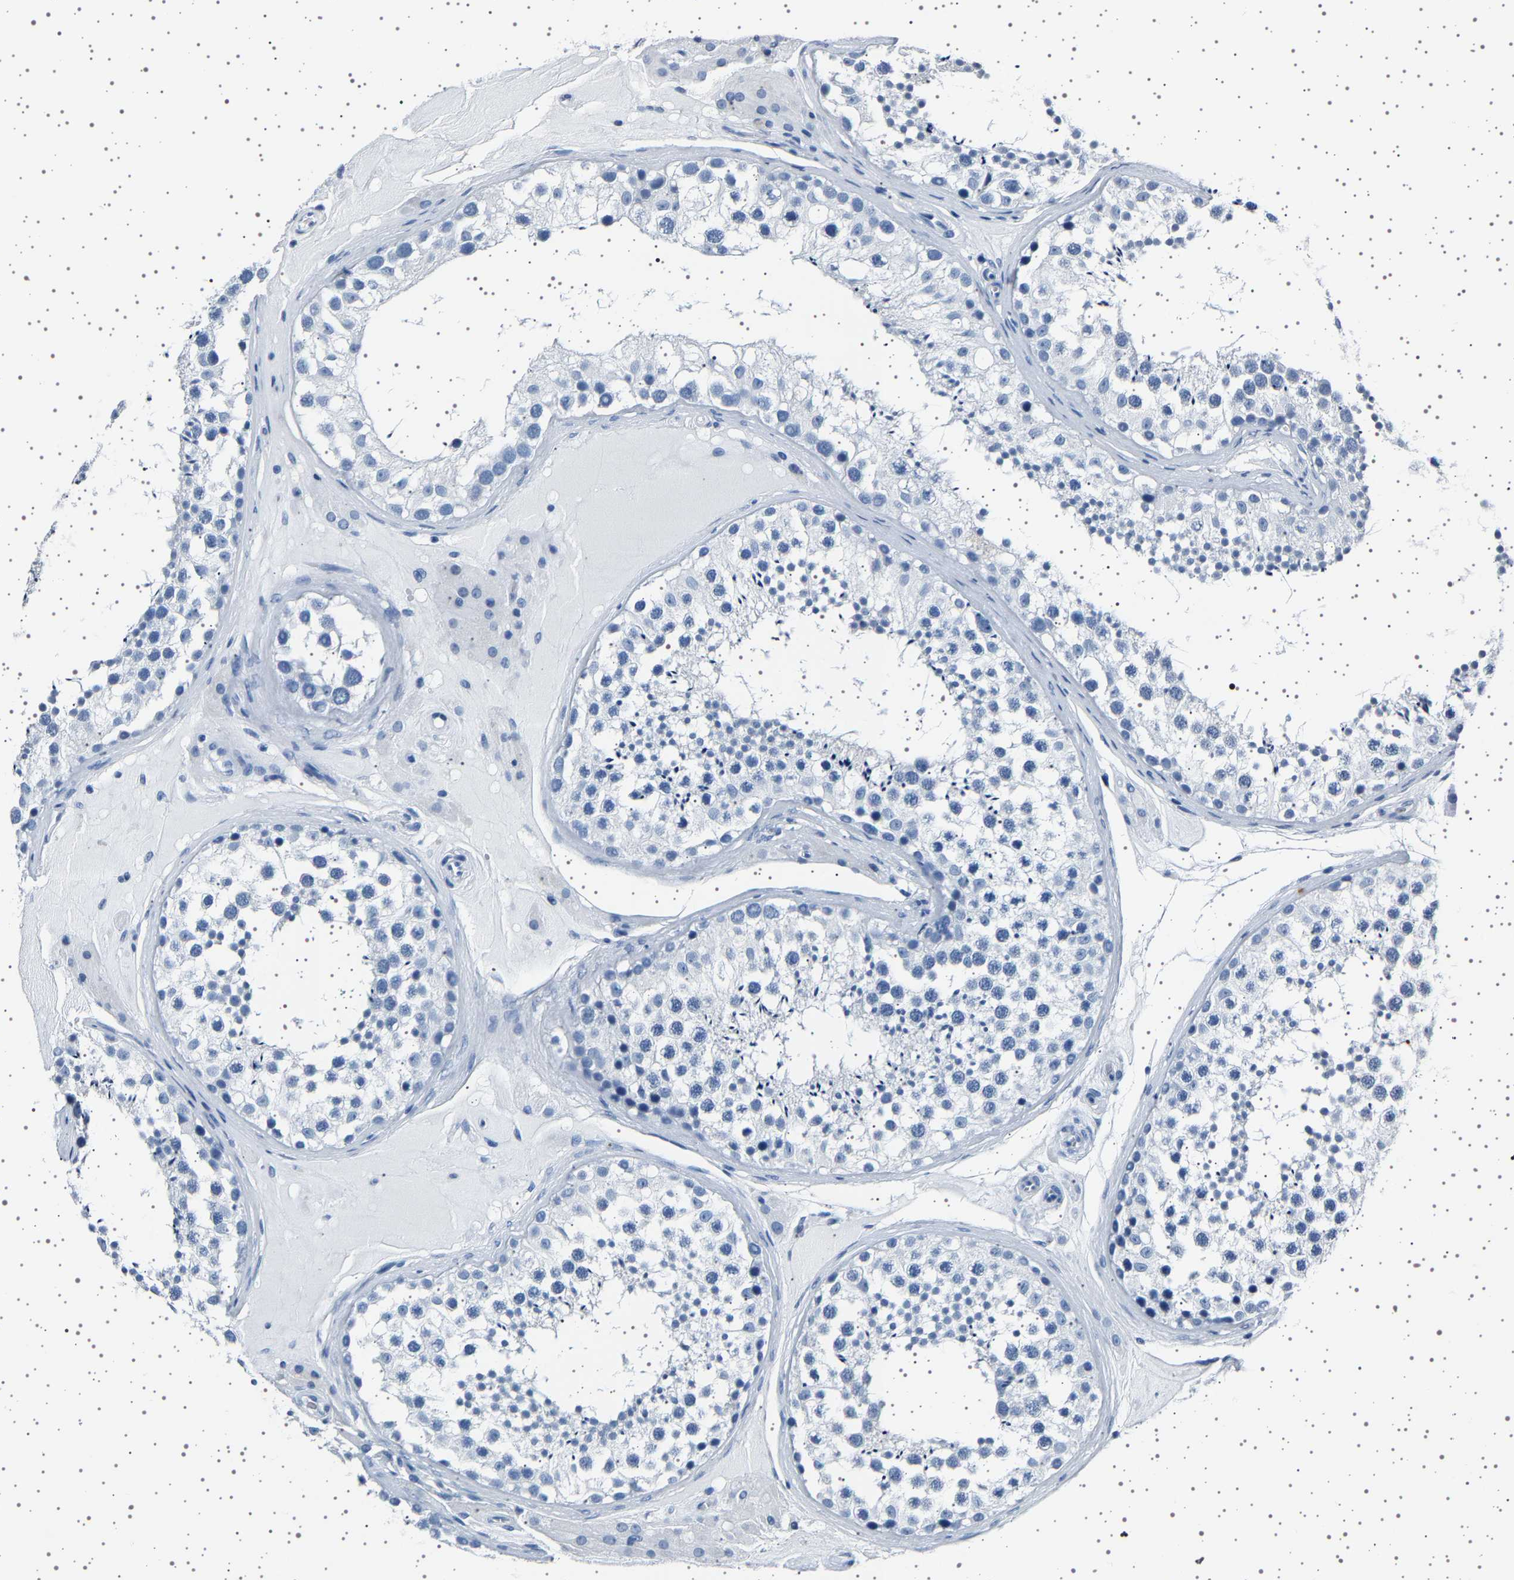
{"staining": {"intensity": "negative", "quantity": "none", "location": "none"}, "tissue": "testis", "cell_type": "Cells in seminiferous ducts", "image_type": "normal", "snomed": [{"axis": "morphology", "description": "Normal tissue, NOS"}, {"axis": "topography", "description": "Testis"}], "caption": "An IHC histopathology image of unremarkable testis is shown. There is no staining in cells in seminiferous ducts of testis.", "gene": "TFF3", "patient": {"sex": "male", "age": 46}}